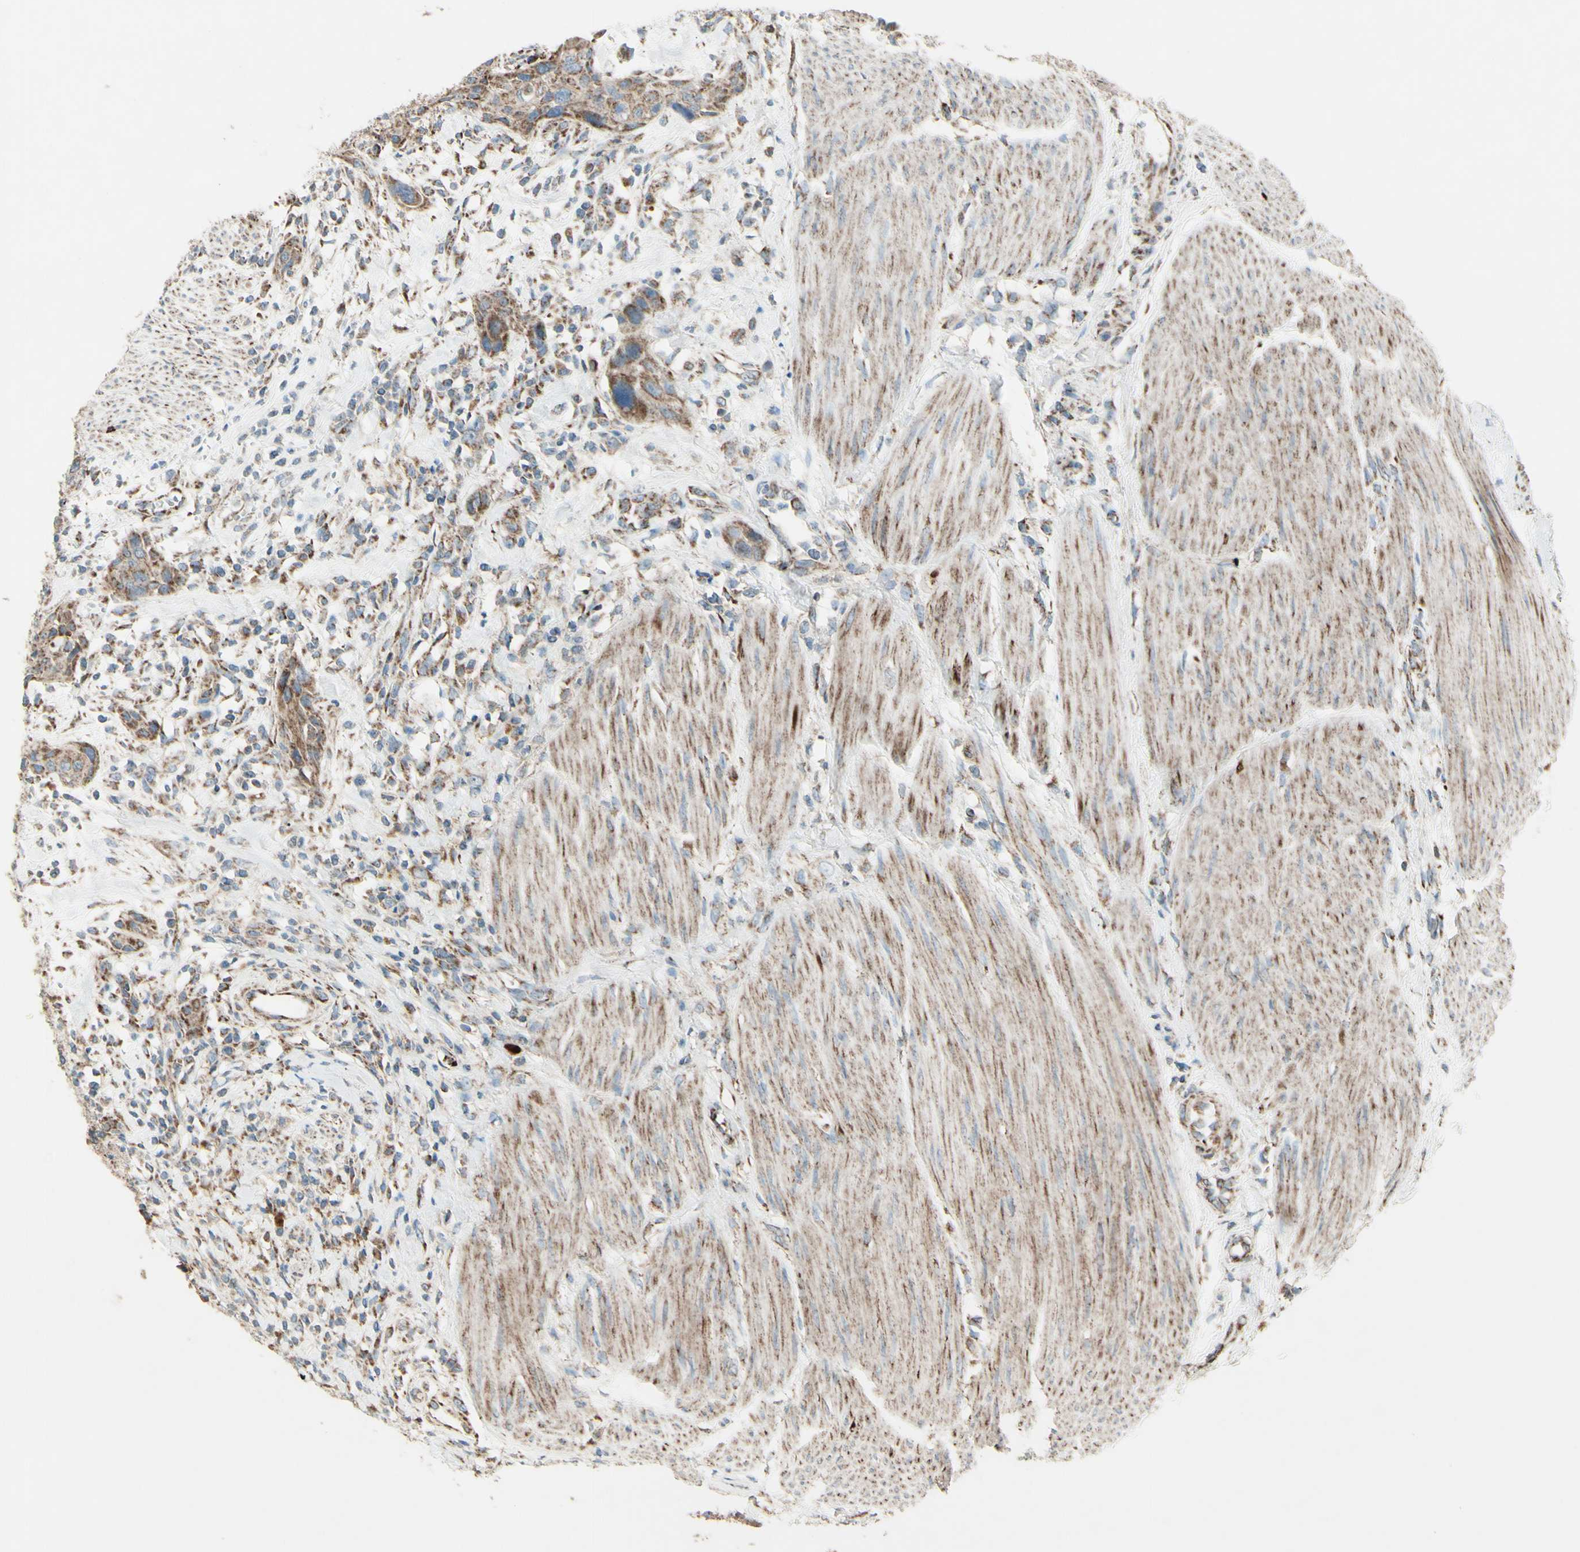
{"staining": {"intensity": "strong", "quantity": ">75%", "location": "cytoplasmic/membranous"}, "tissue": "urothelial cancer", "cell_type": "Tumor cells", "image_type": "cancer", "snomed": [{"axis": "morphology", "description": "Urothelial carcinoma, High grade"}, {"axis": "topography", "description": "Urinary bladder"}], "caption": "High-magnification brightfield microscopy of urothelial cancer stained with DAB (brown) and counterstained with hematoxylin (blue). tumor cells exhibit strong cytoplasmic/membranous positivity is appreciated in about>75% of cells.", "gene": "RHOT1", "patient": {"sex": "male", "age": 35}}